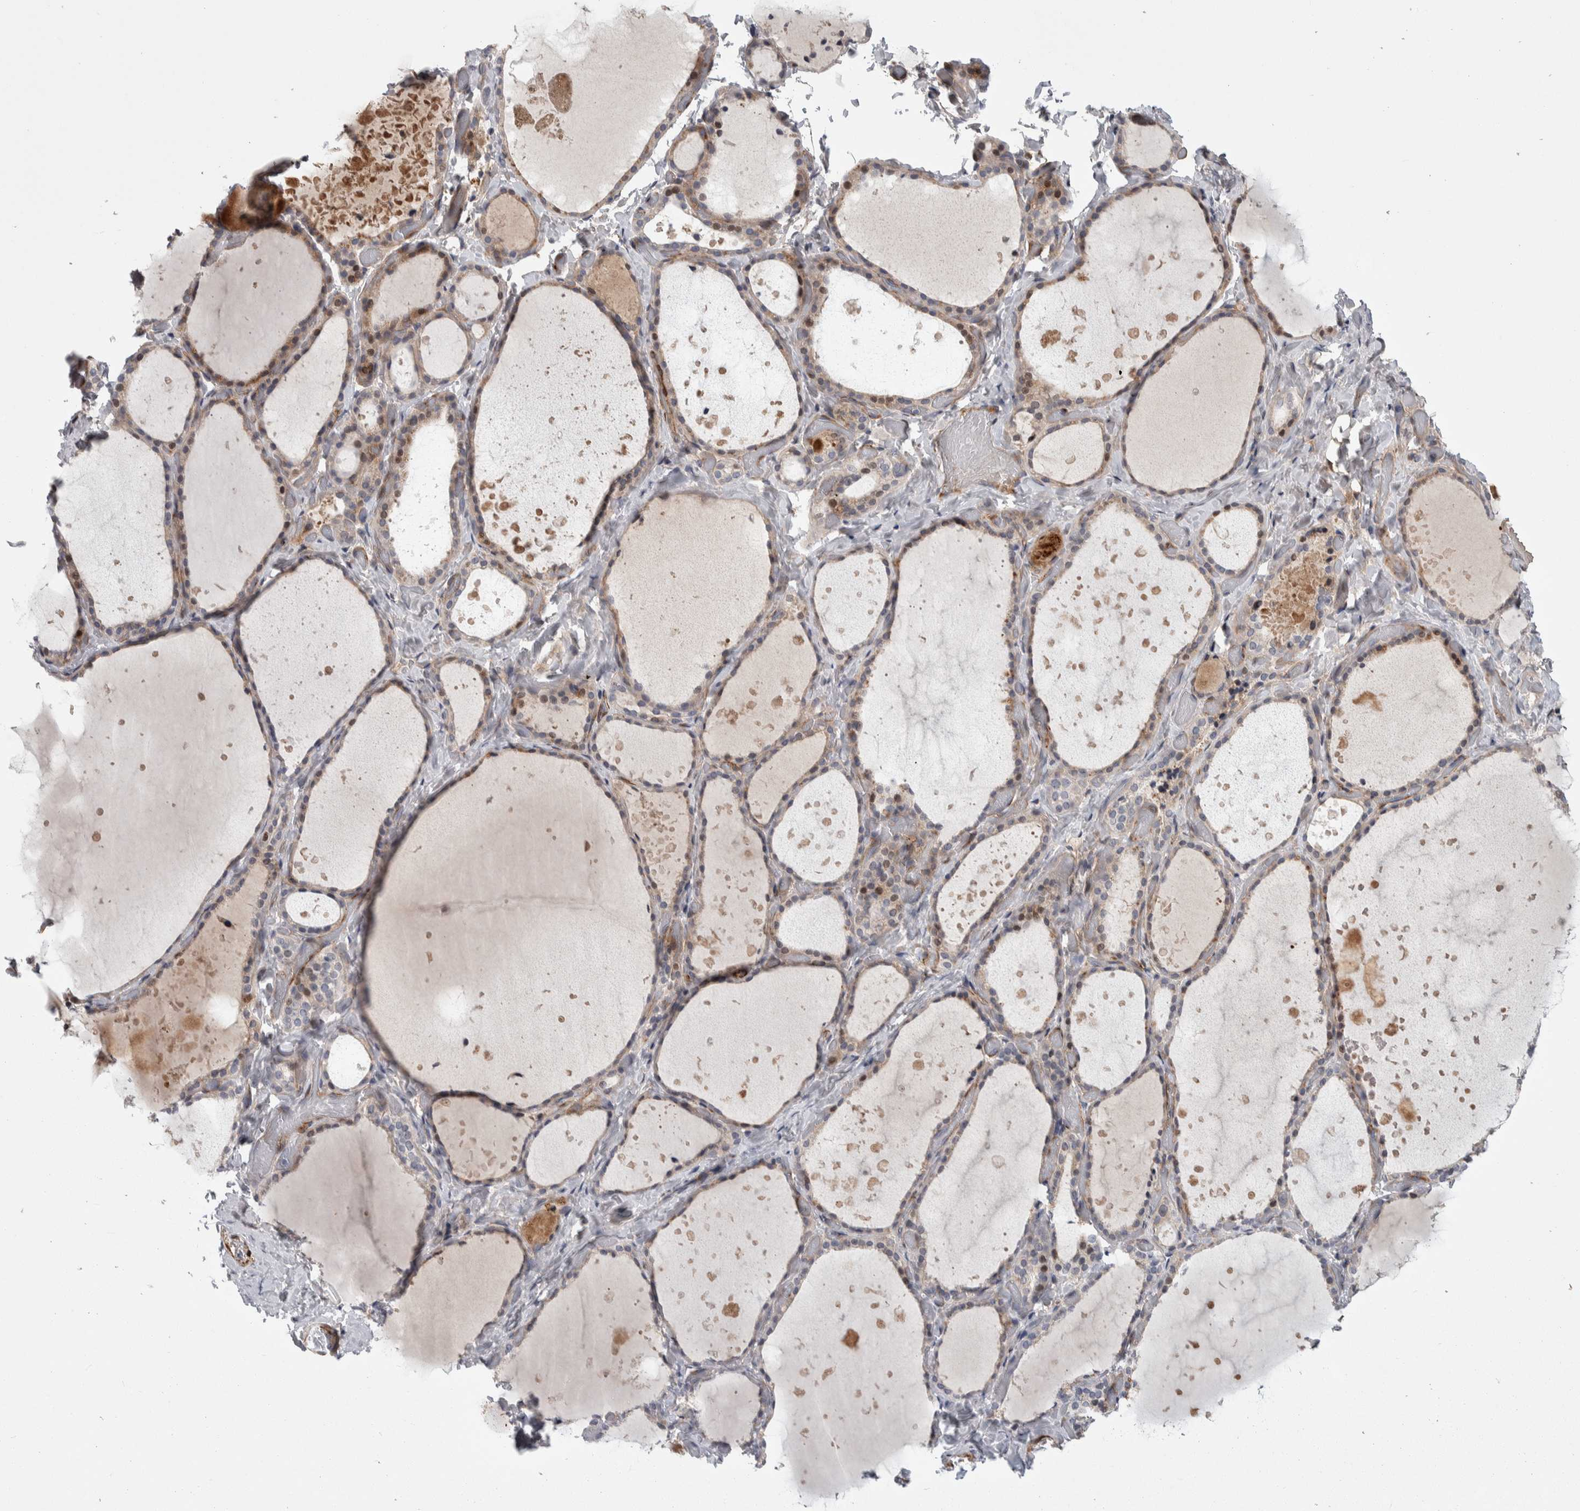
{"staining": {"intensity": "moderate", "quantity": "<25%", "location": "cytoplasmic/membranous,nuclear"}, "tissue": "thyroid gland", "cell_type": "Glandular cells", "image_type": "normal", "snomed": [{"axis": "morphology", "description": "Normal tissue, NOS"}, {"axis": "topography", "description": "Thyroid gland"}], "caption": "Immunohistochemistry (IHC) image of normal human thyroid gland stained for a protein (brown), which displays low levels of moderate cytoplasmic/membranous,nuclear staining in approximately <25% of glandular cells.", "gene": "PSMG3", "patient": {"sex": "female", "age": 44}}